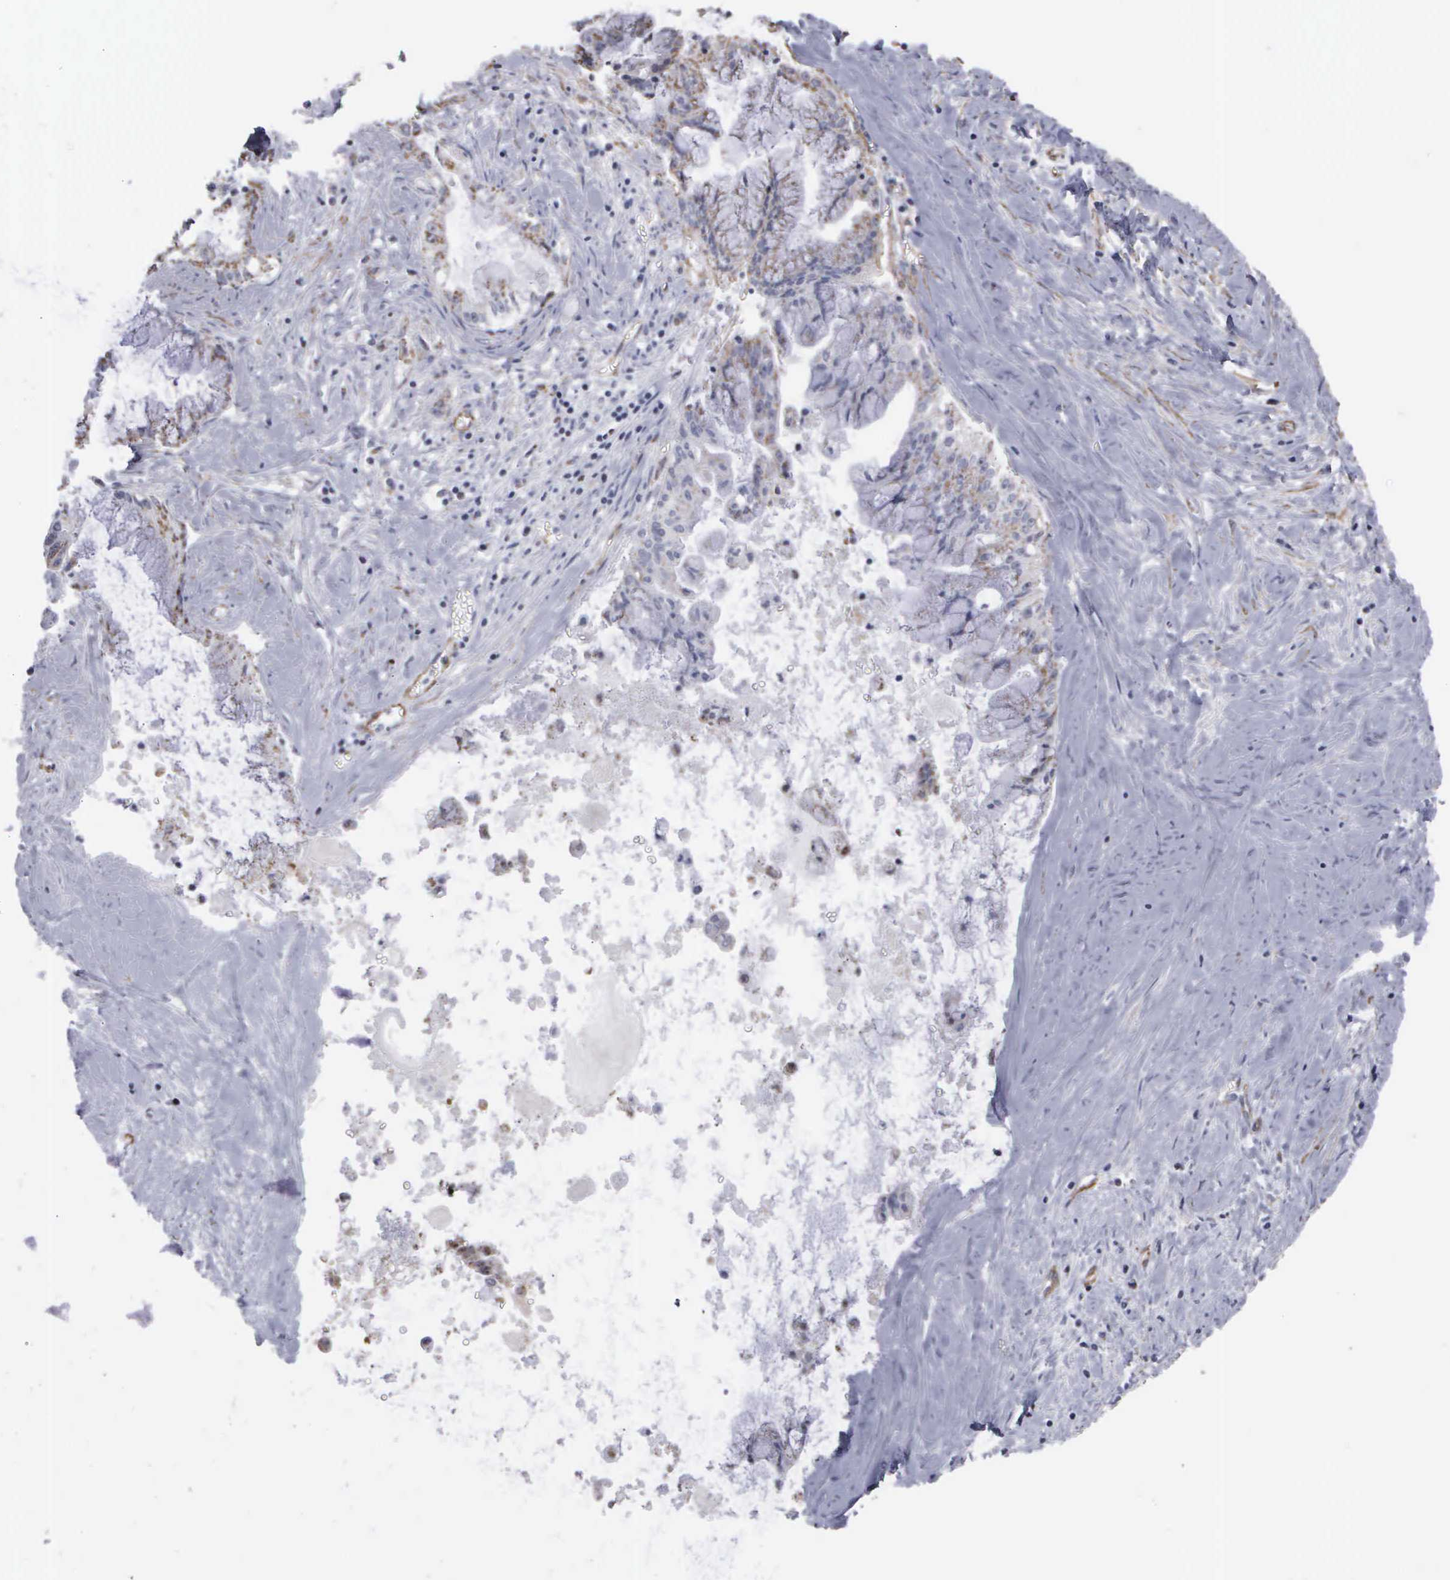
{"staining": {"intensity": "weak", "quantity": "25%-75%", "location": "cytoplasmic/membranous"}, "tissue": "pancreatic cancer", "cell_type": "Tumor cells", "image_type": "cancer", "snomed": [{"axis": "morphology", "description": "Adenocarcinoma, NOS"}, {"axis": "topography", "description": "Pancreas"}], "caption": "An image showing weak cytoplasmic/membranous staining in approximately 25%-75% of tumor cells in pancreatic cancer (adenocarcinoma), as visualized by brown immunohistochemical staining.", "gene": "NGDN", "patient": {"sex": "male", "age": 59}}